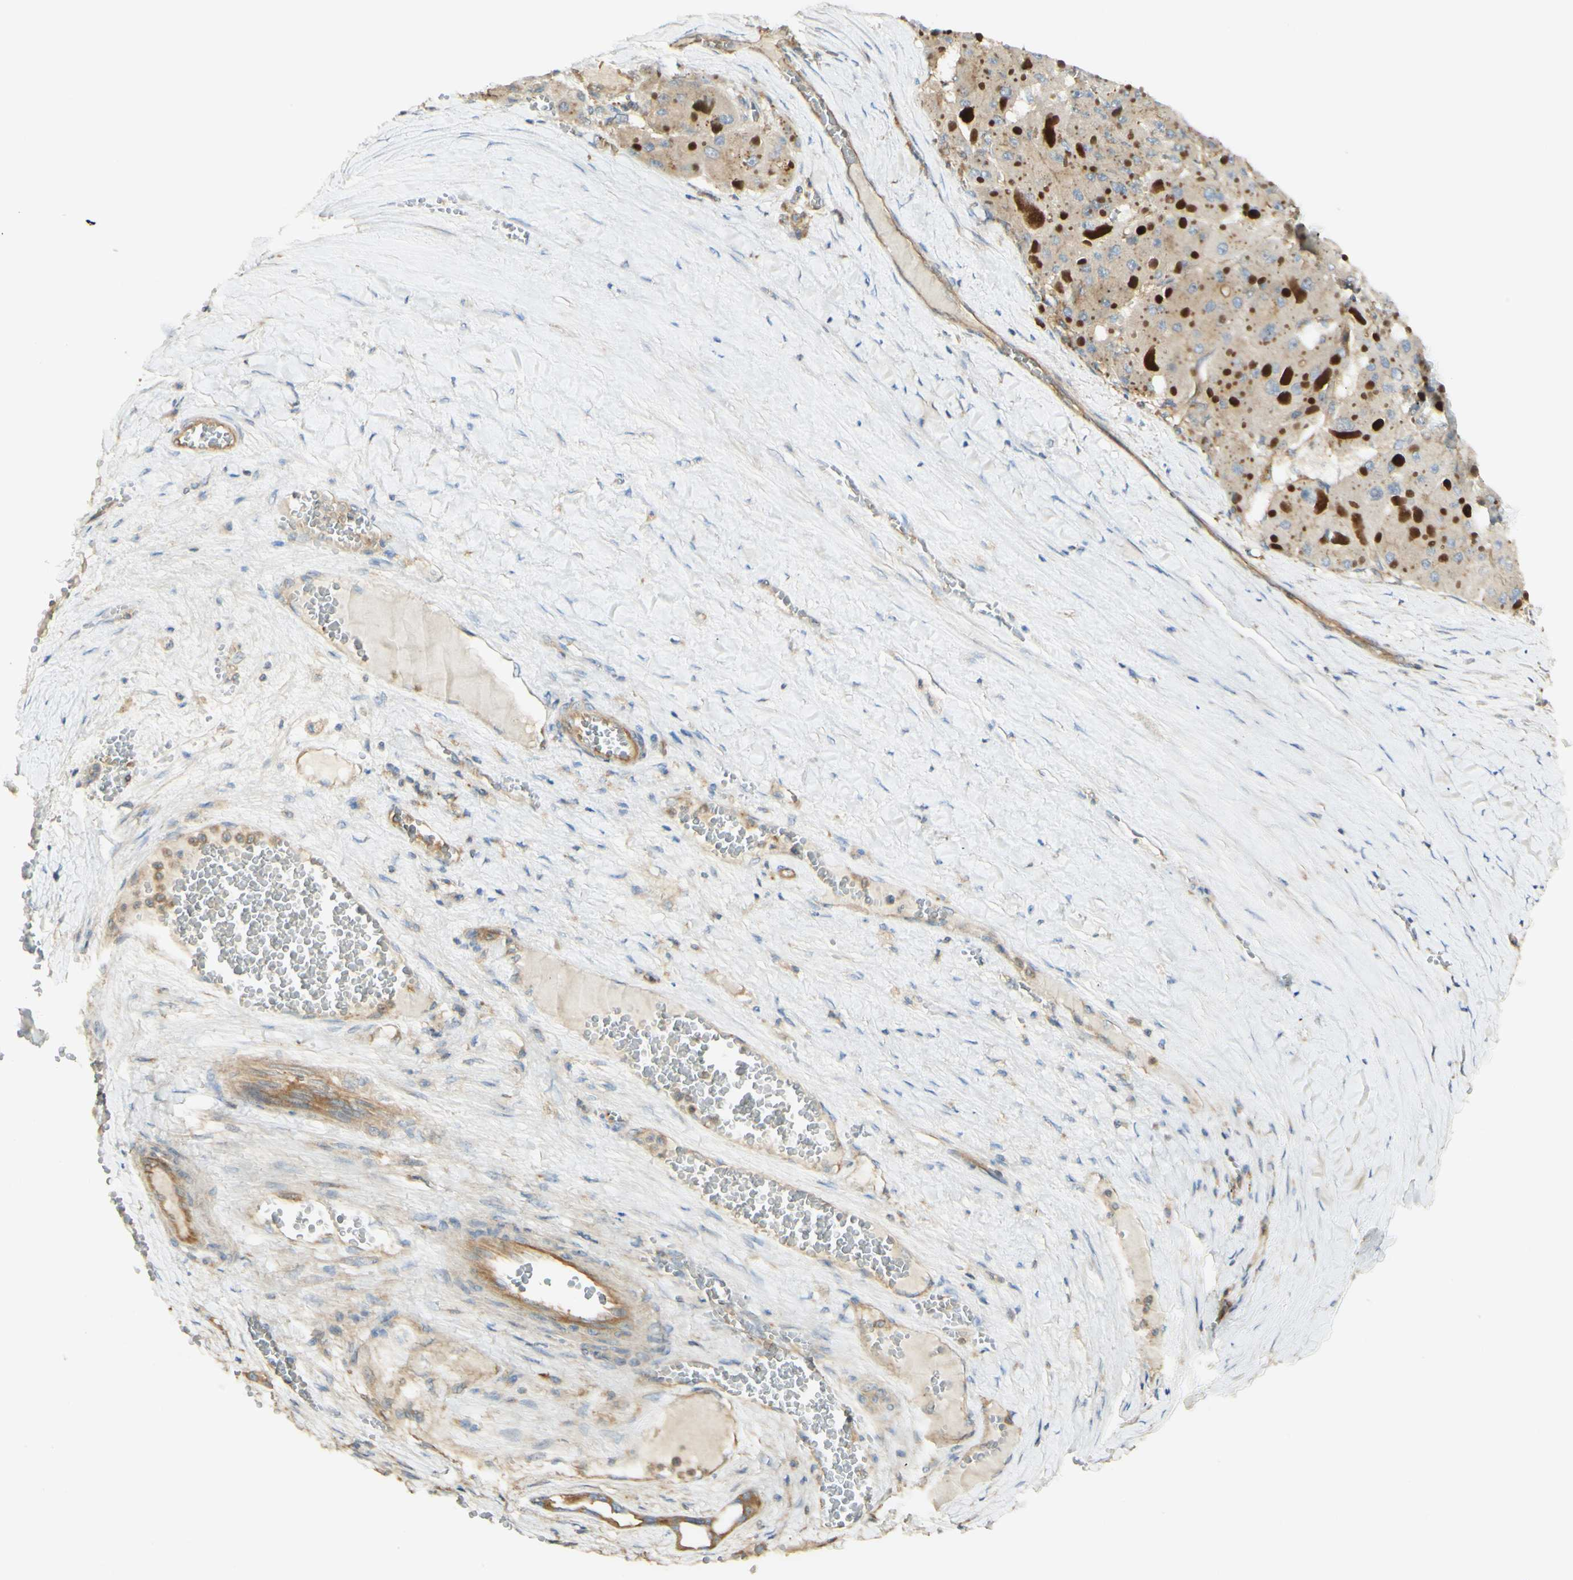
{"staining": {"intensity": "moderate", "quantity": ">75%", "location": "cytoplasmic/membranous"}, "tissue": "liver cancer", "cell_type": "Tumor cells", "image_type": "cancer", "snomed": [{"axis": "morphology", "description": "Carcinoma, Hepatocellular, NOS"}, {"axis": "topography", "description": "Liver"}], "caption": "Immunohistochemical staining of human liver cancer shows medium levels of moderate cytoplasmic/membranous positivity in approximately >75% of tumor cells. (DAB (3,3'-diaminobenzidine) IHC with brightfield microscopy, high magnification).", "gene": "IKBKG", "patient": {"sex": "female", "age": 73}}